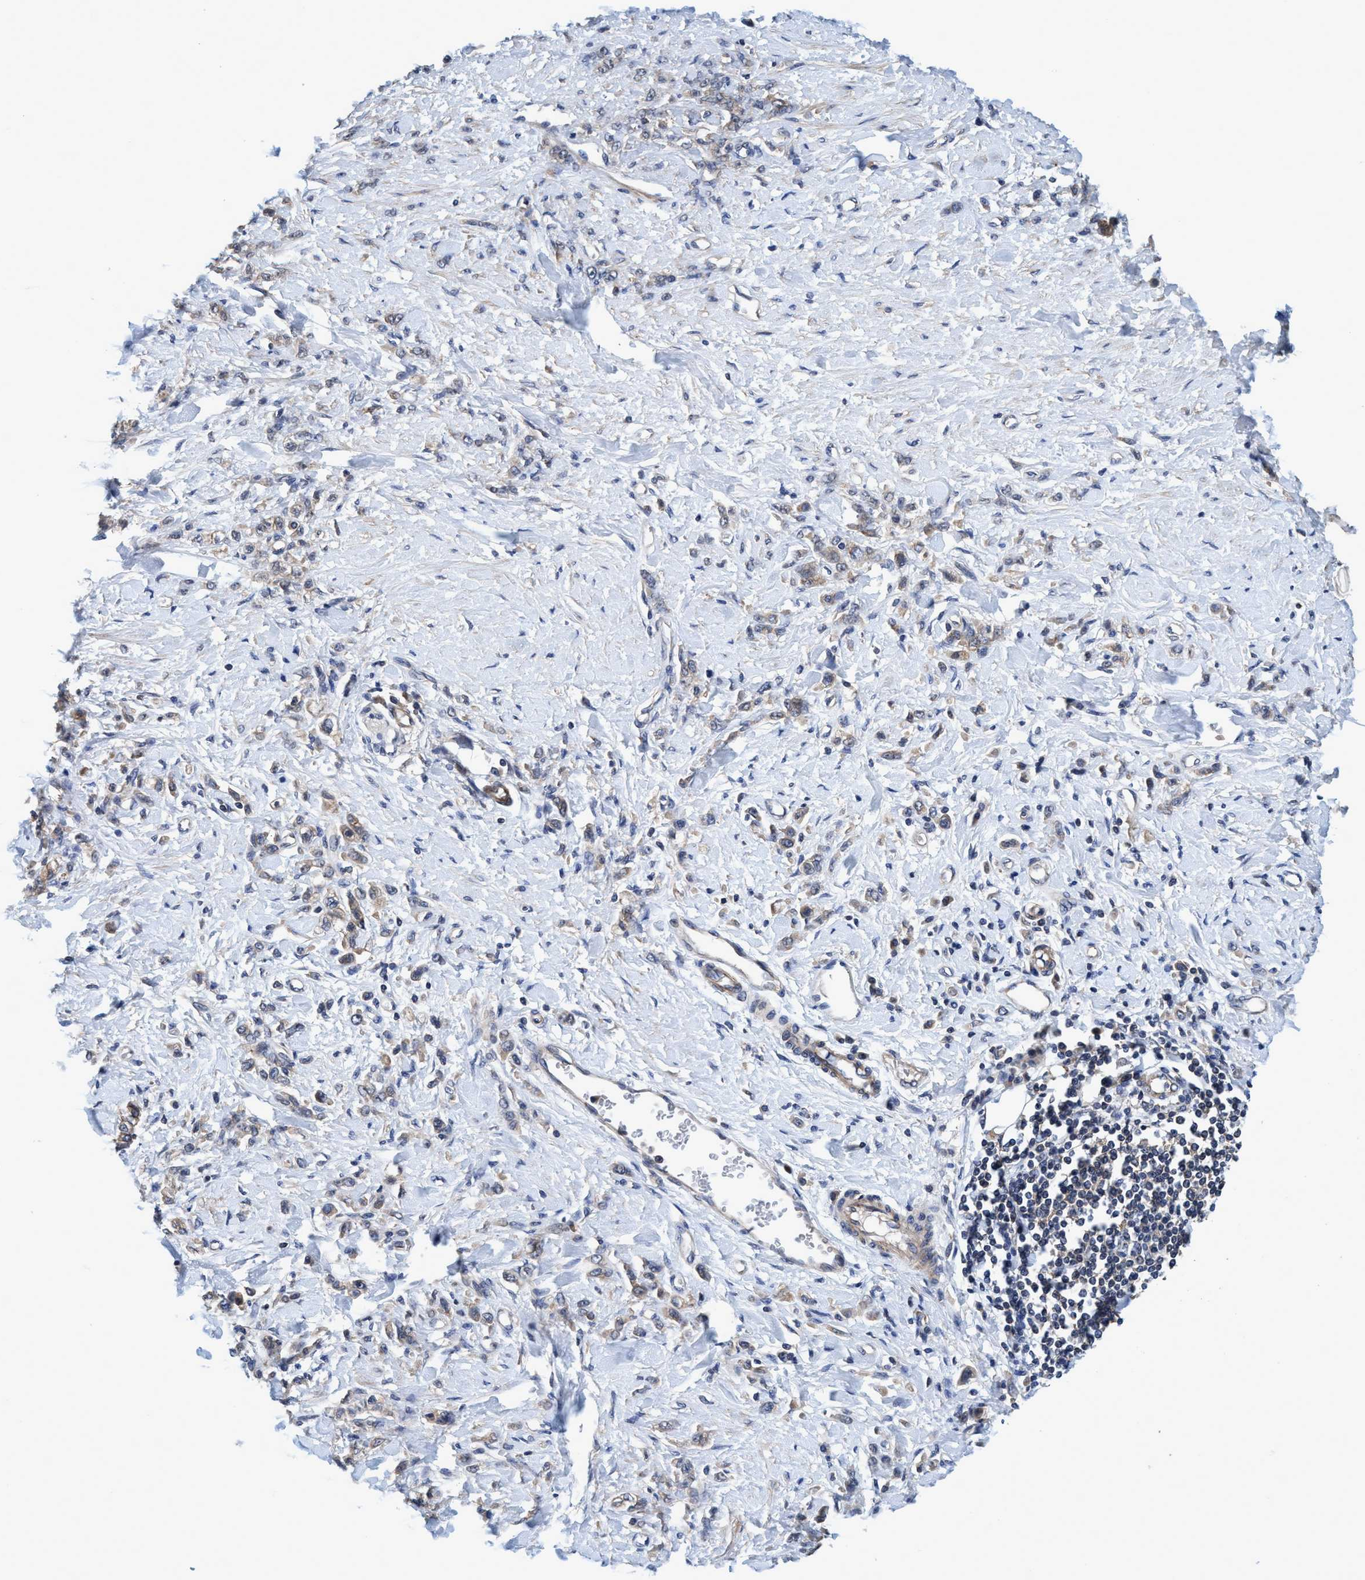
{"staining": {"intensity": "weak", "quantity": ">75%", "location": "cytoplasmic/membranous"}, "tissue": "stomach cancer", "cell_type": "Tumor cells", "image_type": "cancer", "snomed": [{"axis": "morphology", "description": "Normal tissue, NOS"}, {"axis": "morphology", "description": "Adenocarcinoma, NOS"}, {"axis": "topography", "description": "Stomach"}], "caption": "The micrograph shows staining of adenocarcinoma (stomach), revealing weak cytoplasmic/membranous protein expression (brown color) within tumor cells.", "gene": "CALCOCO2", "patient": {"sex": "male", "age": 82}}